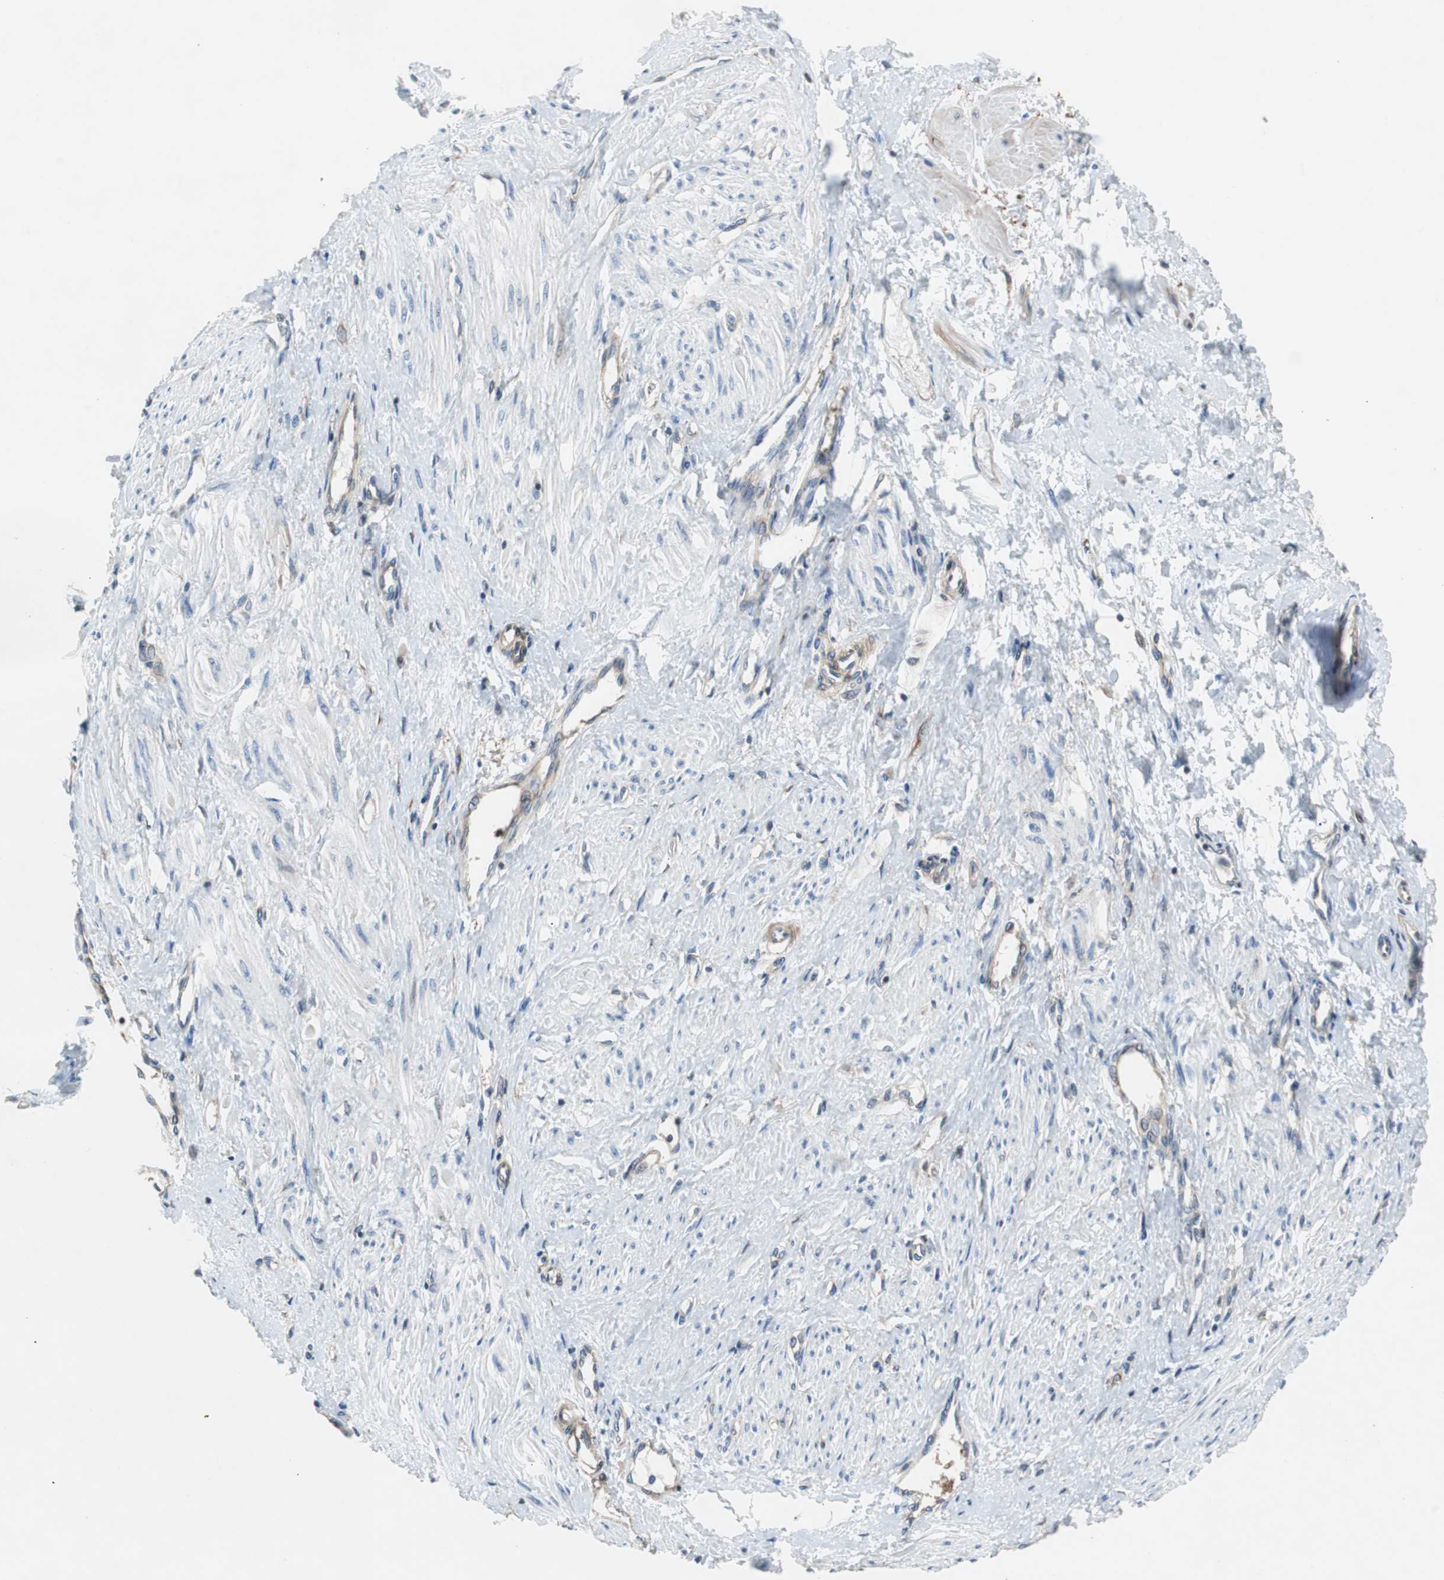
{"staining": {"intensity": "strong", "quantity": "<25%", "location": "cytoplasmic/membranous"}, "tissue": "smooth muscle", "cell_type": "Smooth muscle cells", "image_type": "normal", "snomed": [{"axis": "morphology", "description": "Normal tissue, NOS"}, {"axis": "topography", "description": "Smooth muscle"}, {"axis": "topography", "description": "Uterus"}], "caption": "Protein staining of unremarkable smooth muscle exhibits strong cytoplasmic/membranous positivity in about <25% of smooth muscle cells.", "gene": "GYS1", "patient": {"sex": "female", "age": 39}}